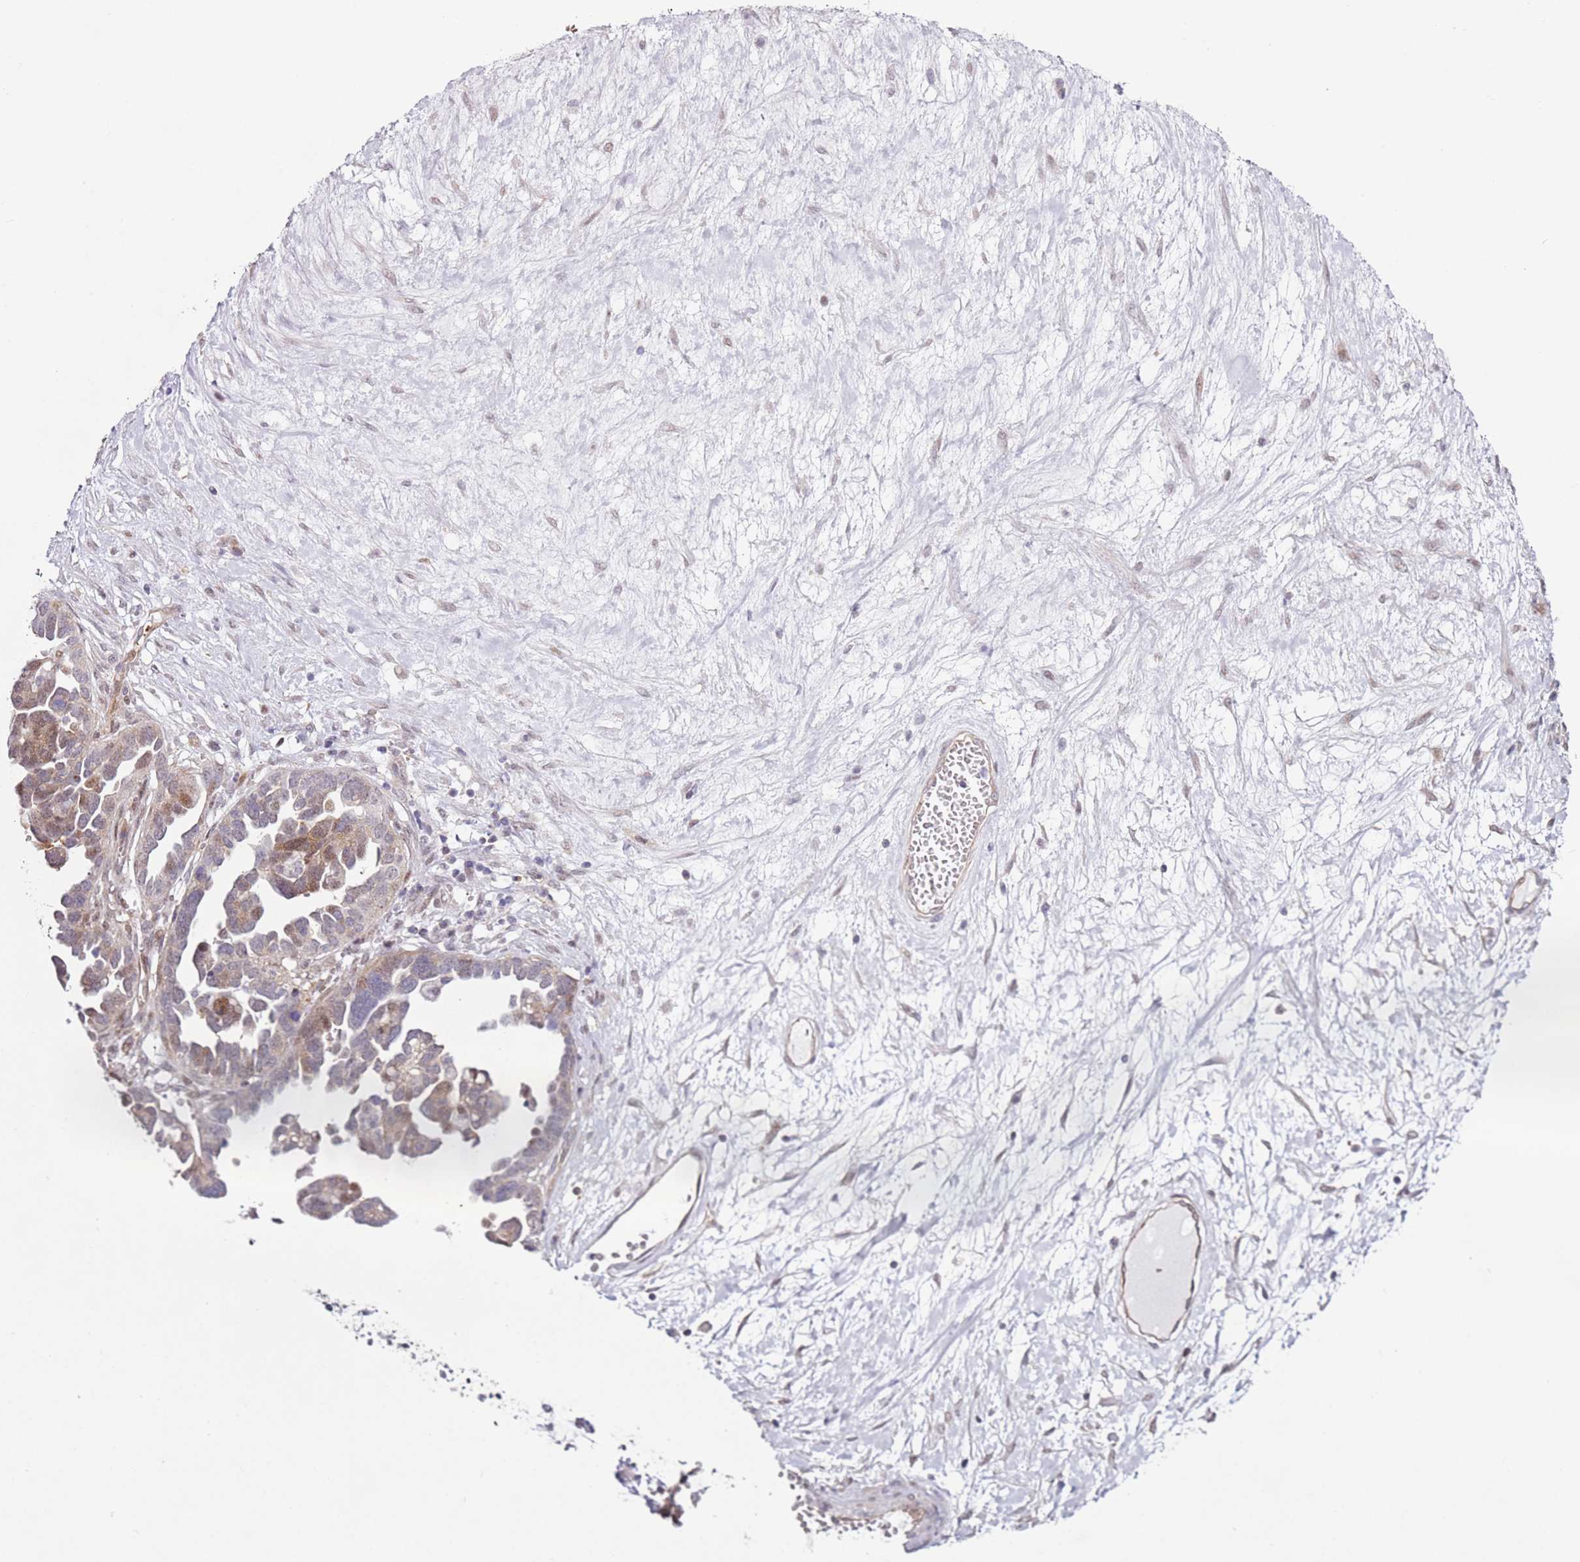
{"staining": {"intensity": "moderate", "quantity": "<25%", "location": "nuclear"}, "tissue": "ovarian cancer", "cell_type": "Tumor cells", "image_type": "cancer", "snomed": [{"axis": "morphology", "description": "Cystadenocarcinoma, serous, NOS"}, {"axis": "topography", "description": "Ovary"}], "caption": "A histopathology image of serous cystadenocarcinoma (ovarian) stained for a protein exhibits moderate nuclear brown staining in tumor cells.", "gene": "PSMD4", "patient": {"sex": "female", "age": 54}}